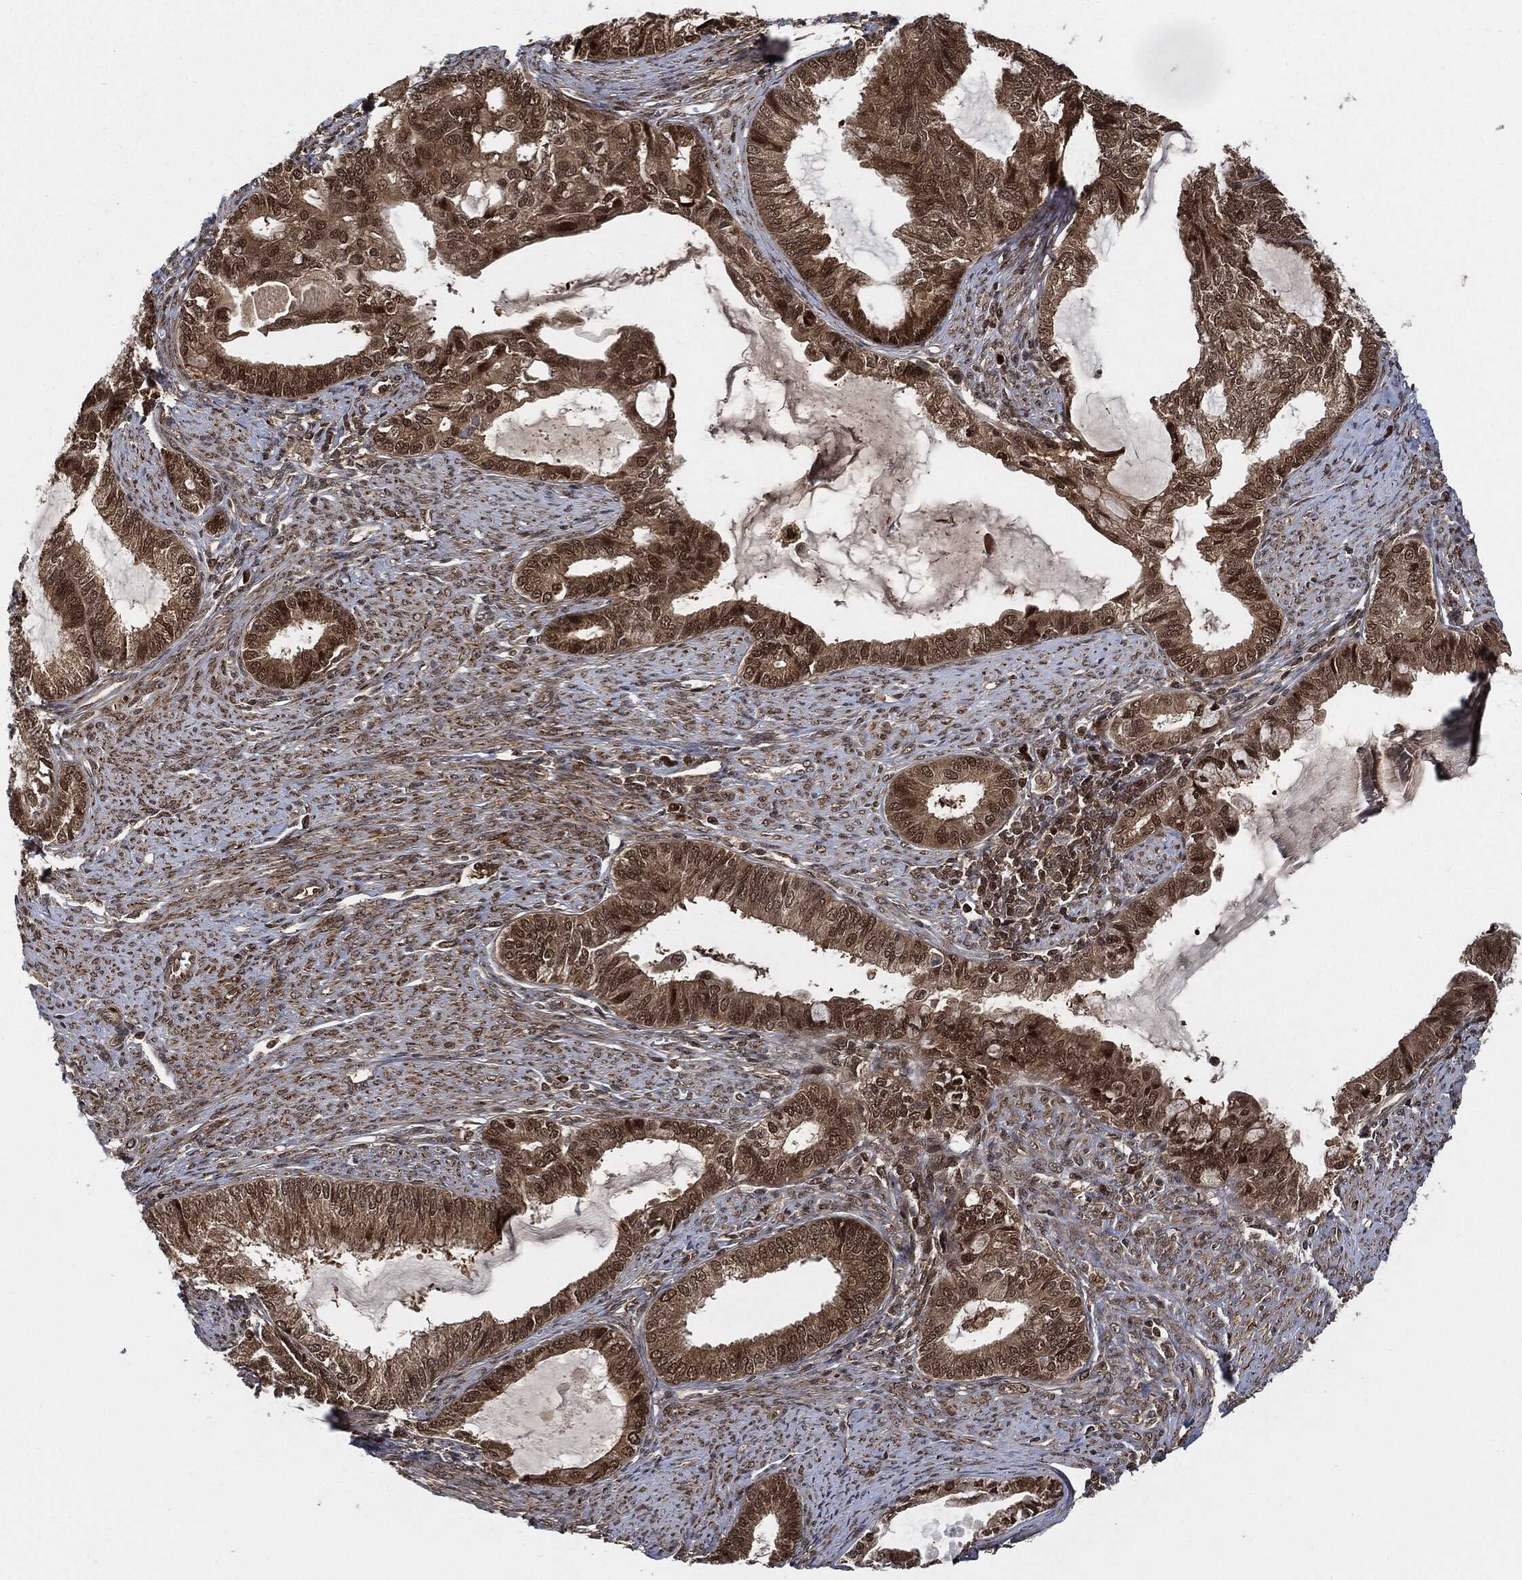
{"staining": {"intensity": "moderate", "quantity": ">75%", "location": "cytoplasmic/membranous,nuclear"}, "tissue": "endometrial cancer", "cell_type": "Tumor cells", "image_type": "cancer", "snomed": [{"axis": "morphology", "description": "Adenocarcinoma, NOS"}, {"axis": "topography", "description": "Endometrium"}], "caption": "IHC photomicrograph of adenocarcinoma (endometrial) stained for a protein (brown), which shows medium levels of moderate cytoplasmic/membranous and nuclear staining in about >75% of tumor cells.", "gene": "CUTA", "patient": {"sex": "female", "age": 86}}